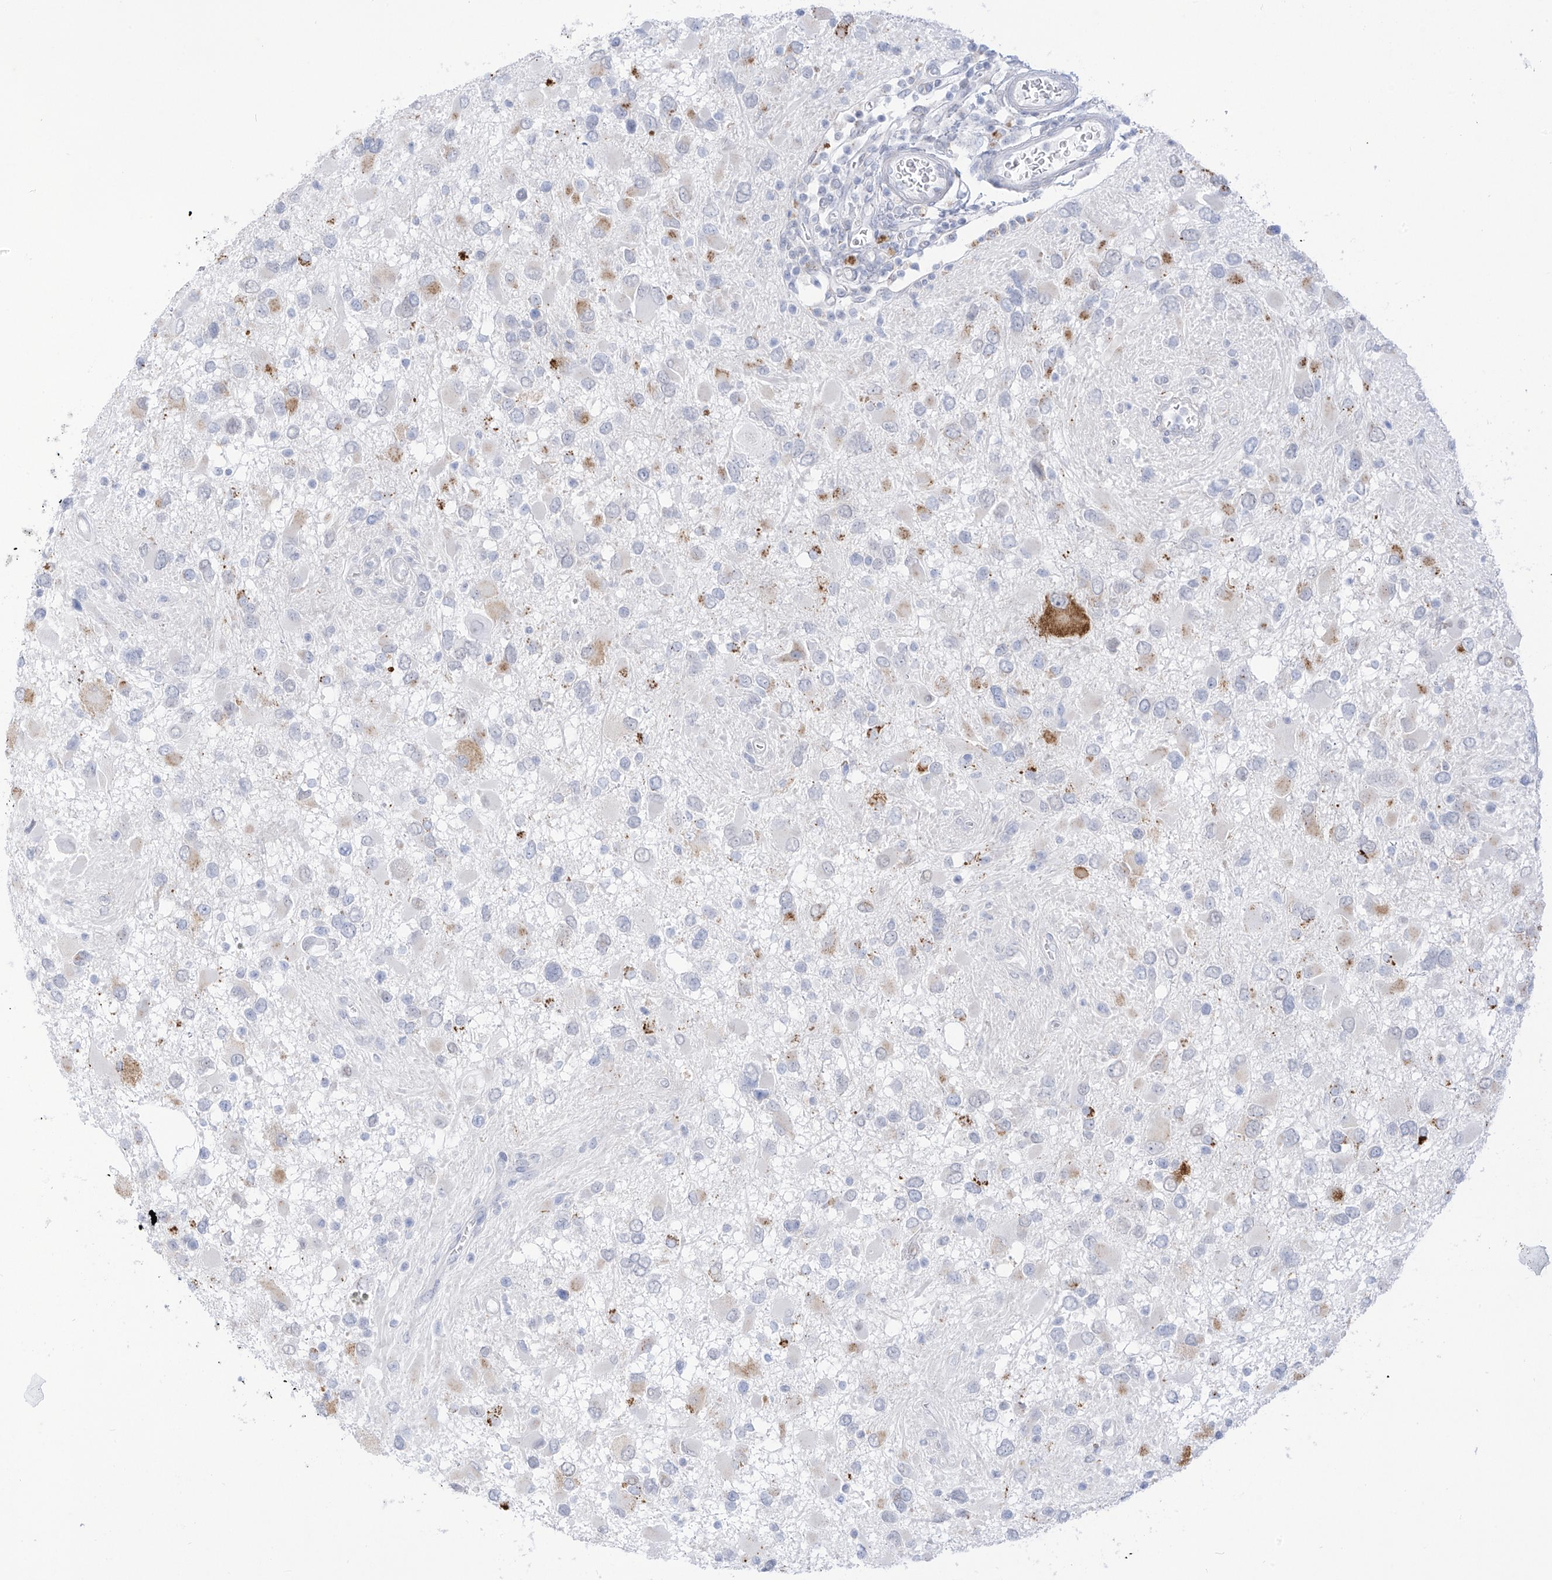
{"staining": {"intensity": "negative", "quantity": "none", "location": "none"}, "tissue": "glioma", "cell_type": "Tumor cells", "image_type": "cancer", "snomed": [{"axis": "morphology", "description": "Glioma, malignant, High grade"}, {"axis": "topography", "description": "Brain"}], "caption": "This photomicrograph is of glioma stained with immunohistochemistry to label a protein in brown with the nuclei are counter-stained blue. There is no staining in tumor cells.", "gene": "PSPH", "patient": {"sex": "male", "age": 53}}